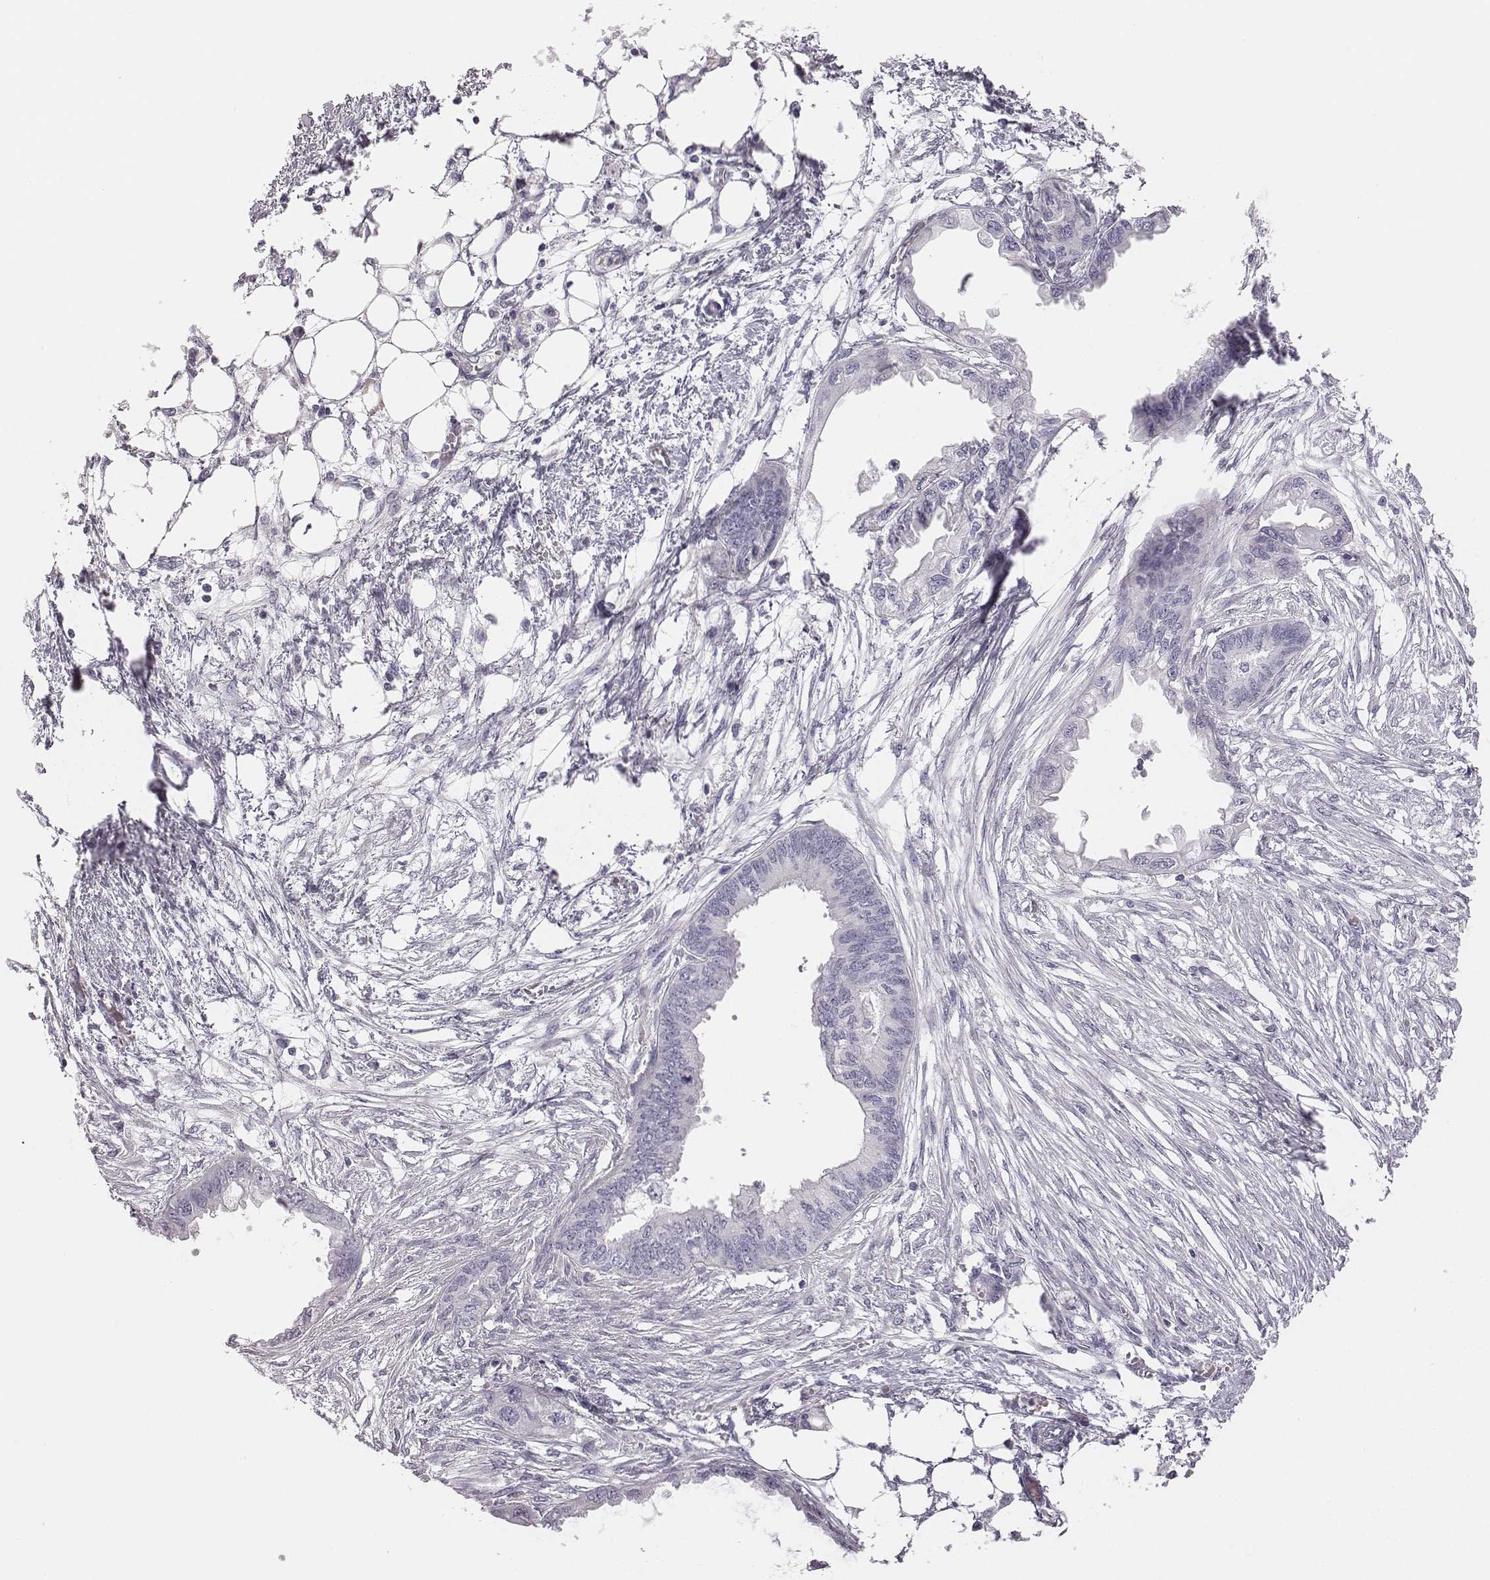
{"staining": {"intensity": "negative", "quantity": "none", "location": "none"}, "tissue": "endometrial cancer", "cell_type": "Tumor cells", "image_type": "cancer", "snomed": [{"axis": "morphology", "description": "Adenocarcinoma, NOS"}, {"axis": "morphology", "description": "Adenocarcinoma, metastatic, NOS"}, {"axis": "topography", "description": "Adipose tissue"}, {"axis": "topography", "description": "Endometrium"}], "caption": "Immunohistochemistry of metastatic adenocarcinoma (endometrial) exhibits no expression in tumor cells.", "gene": "ADAM7", "patient": {"sex": "female", "age": 67}}